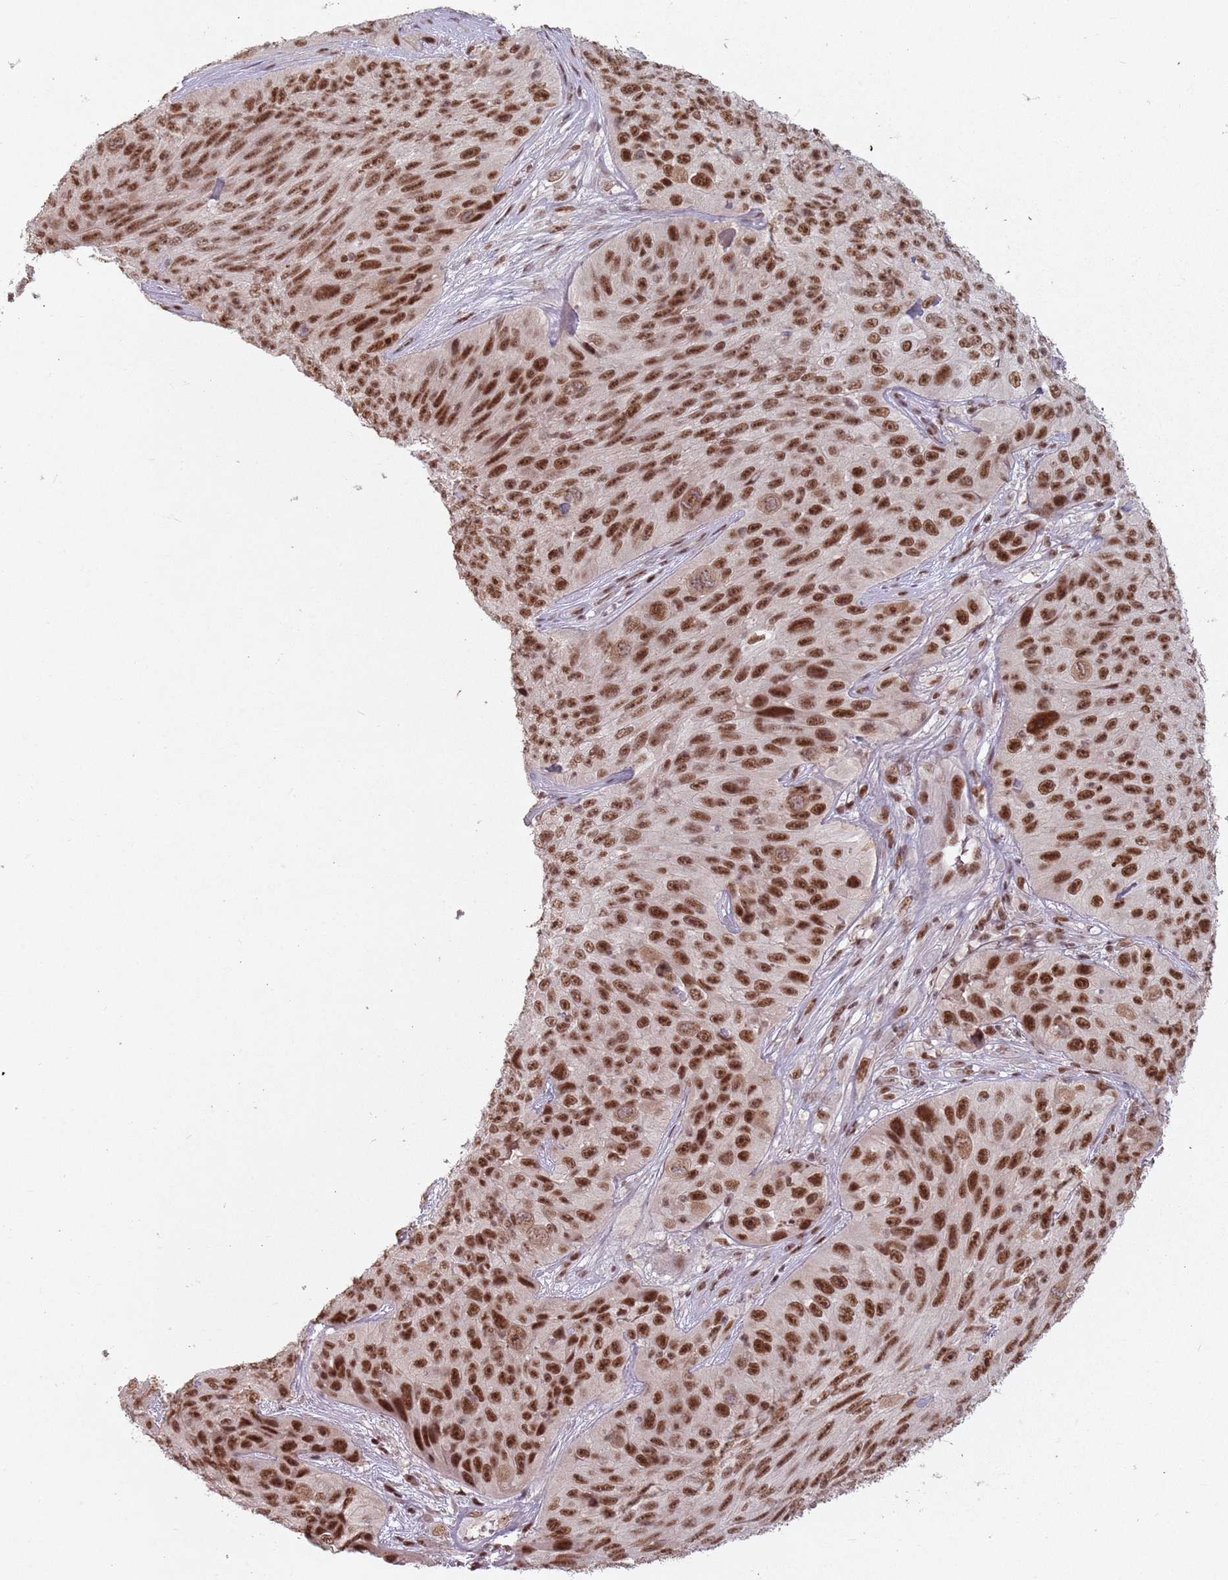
{"staining": {"intensity": "moderate", "quantity": ">75%", "location": "nuclear"}, "tissue": "skin cancer", "cell_type": "Tumor cells", "image_type": "cancer", "snomed": [{"axis": "morphology", "description": "Squamous cell carcinoma, NOS"}, {"axis": "topography", "description": "Skin"}], "caption": "Human skin cancer (squamous cell carcinoma) stained with a brown dye displays moderate nuclear positive positivity in approximately >75% of tumor cells.", "gene": "NCBP1", "patient": {"sex": "female", "age": 87}}